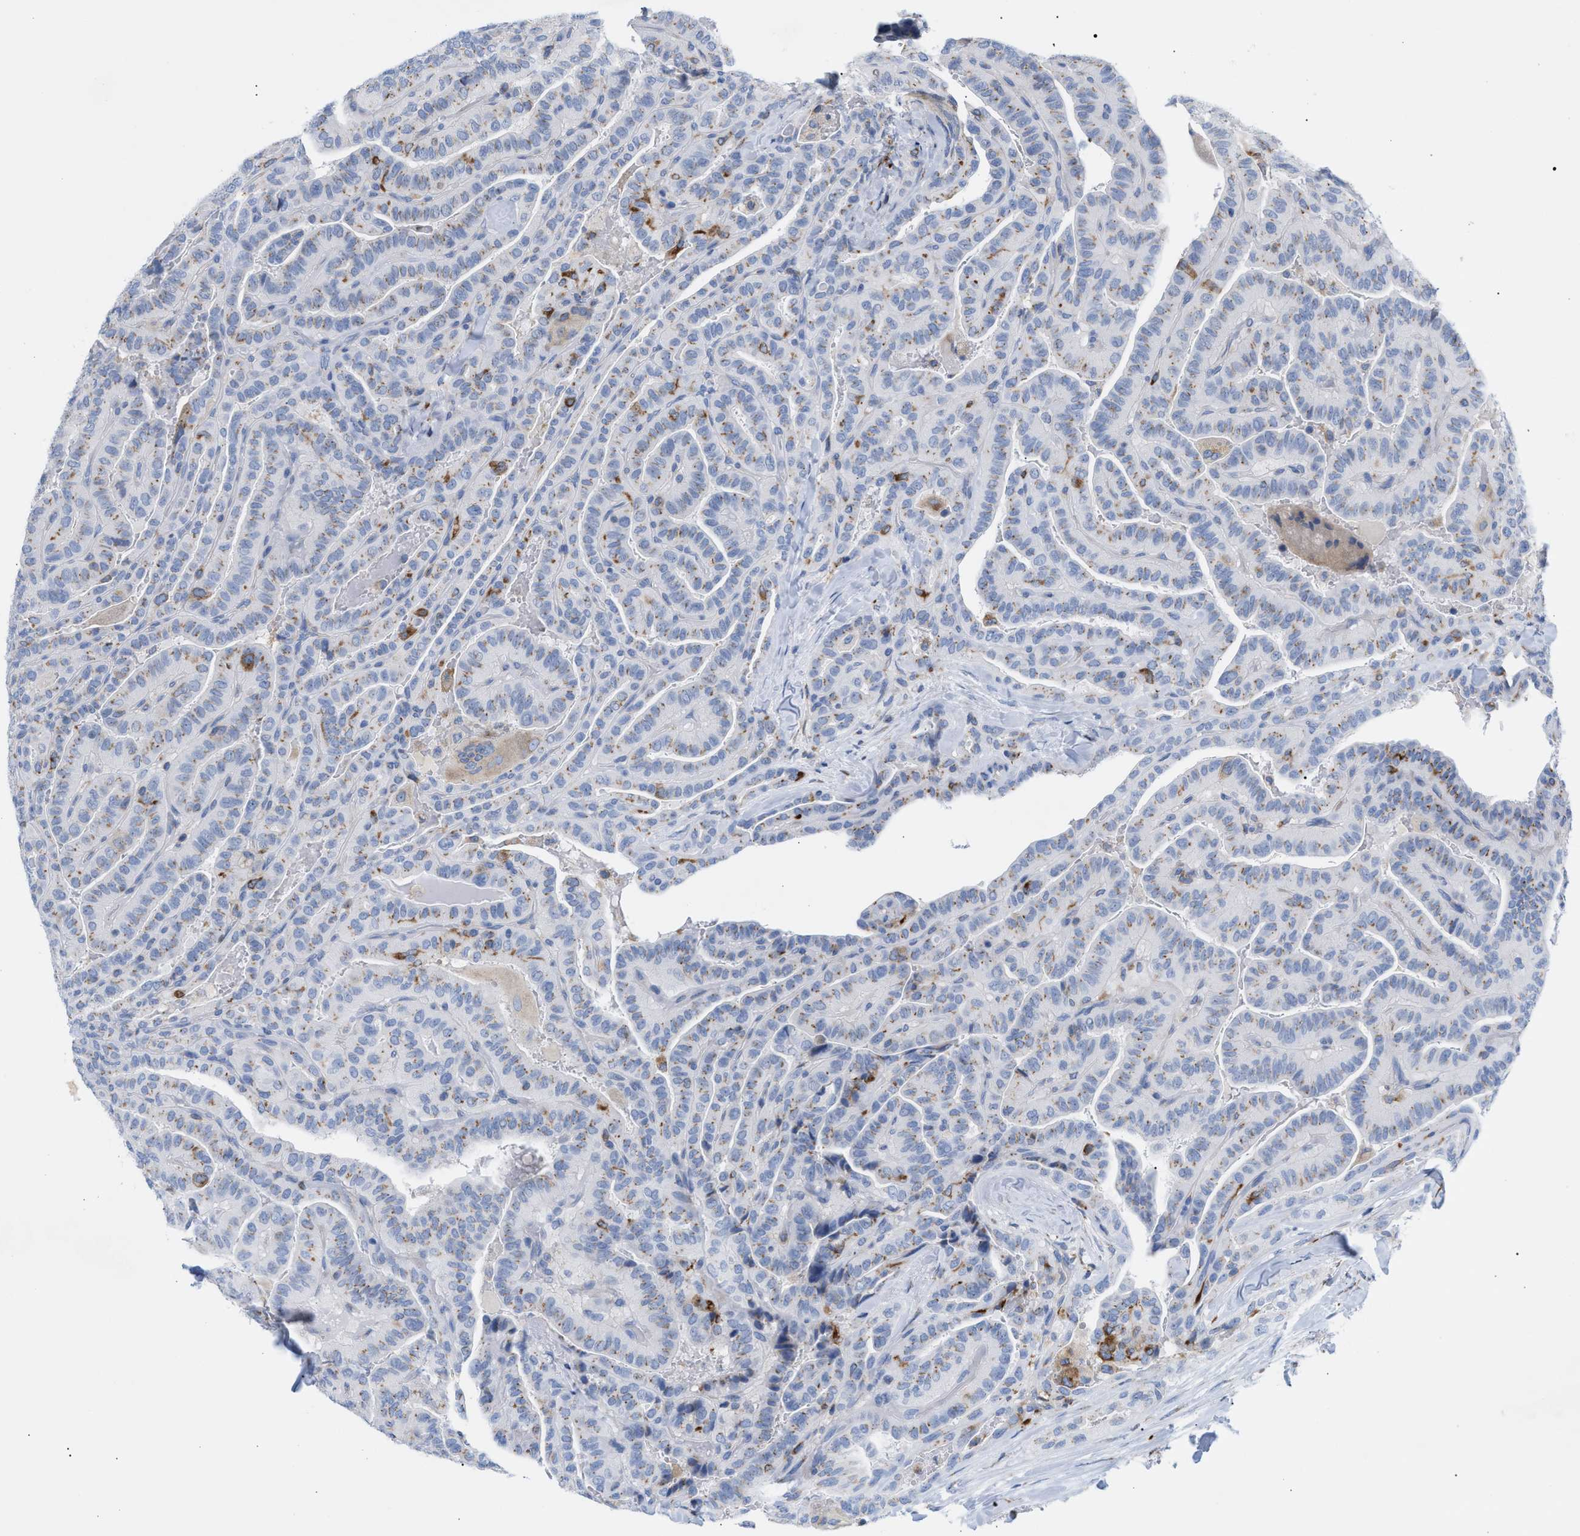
{"staining": {"intensity": "moderate", "quantity": "<25%", "location": "cytoplasmic/membranous"}, "tissue": "thyroid cancer", "cell_type": "Tumor cells", "image_type": "cancer", "snomed": [{"axis": "morphology", "description": "Papillary adenocarcinoma, NOS"}, {"axis": "topography", "description": "Thyroid gland"}], "caption": "High-magnification brightfield microscopy of papillary adenocarcinoma (thyroid) stained with DAB (3,3'-diaminobenzidine) (brown) and counterstained with hematoxylin (blue). tumor cells exhibit moderate cytoplasmic/membranous positivity is identified in about<25% of cells. (DAB IHC, brown staining for protein, blue staining for nuclei).", "gene": "TACC3", "patient": {"sex": "male", "age": 77}}